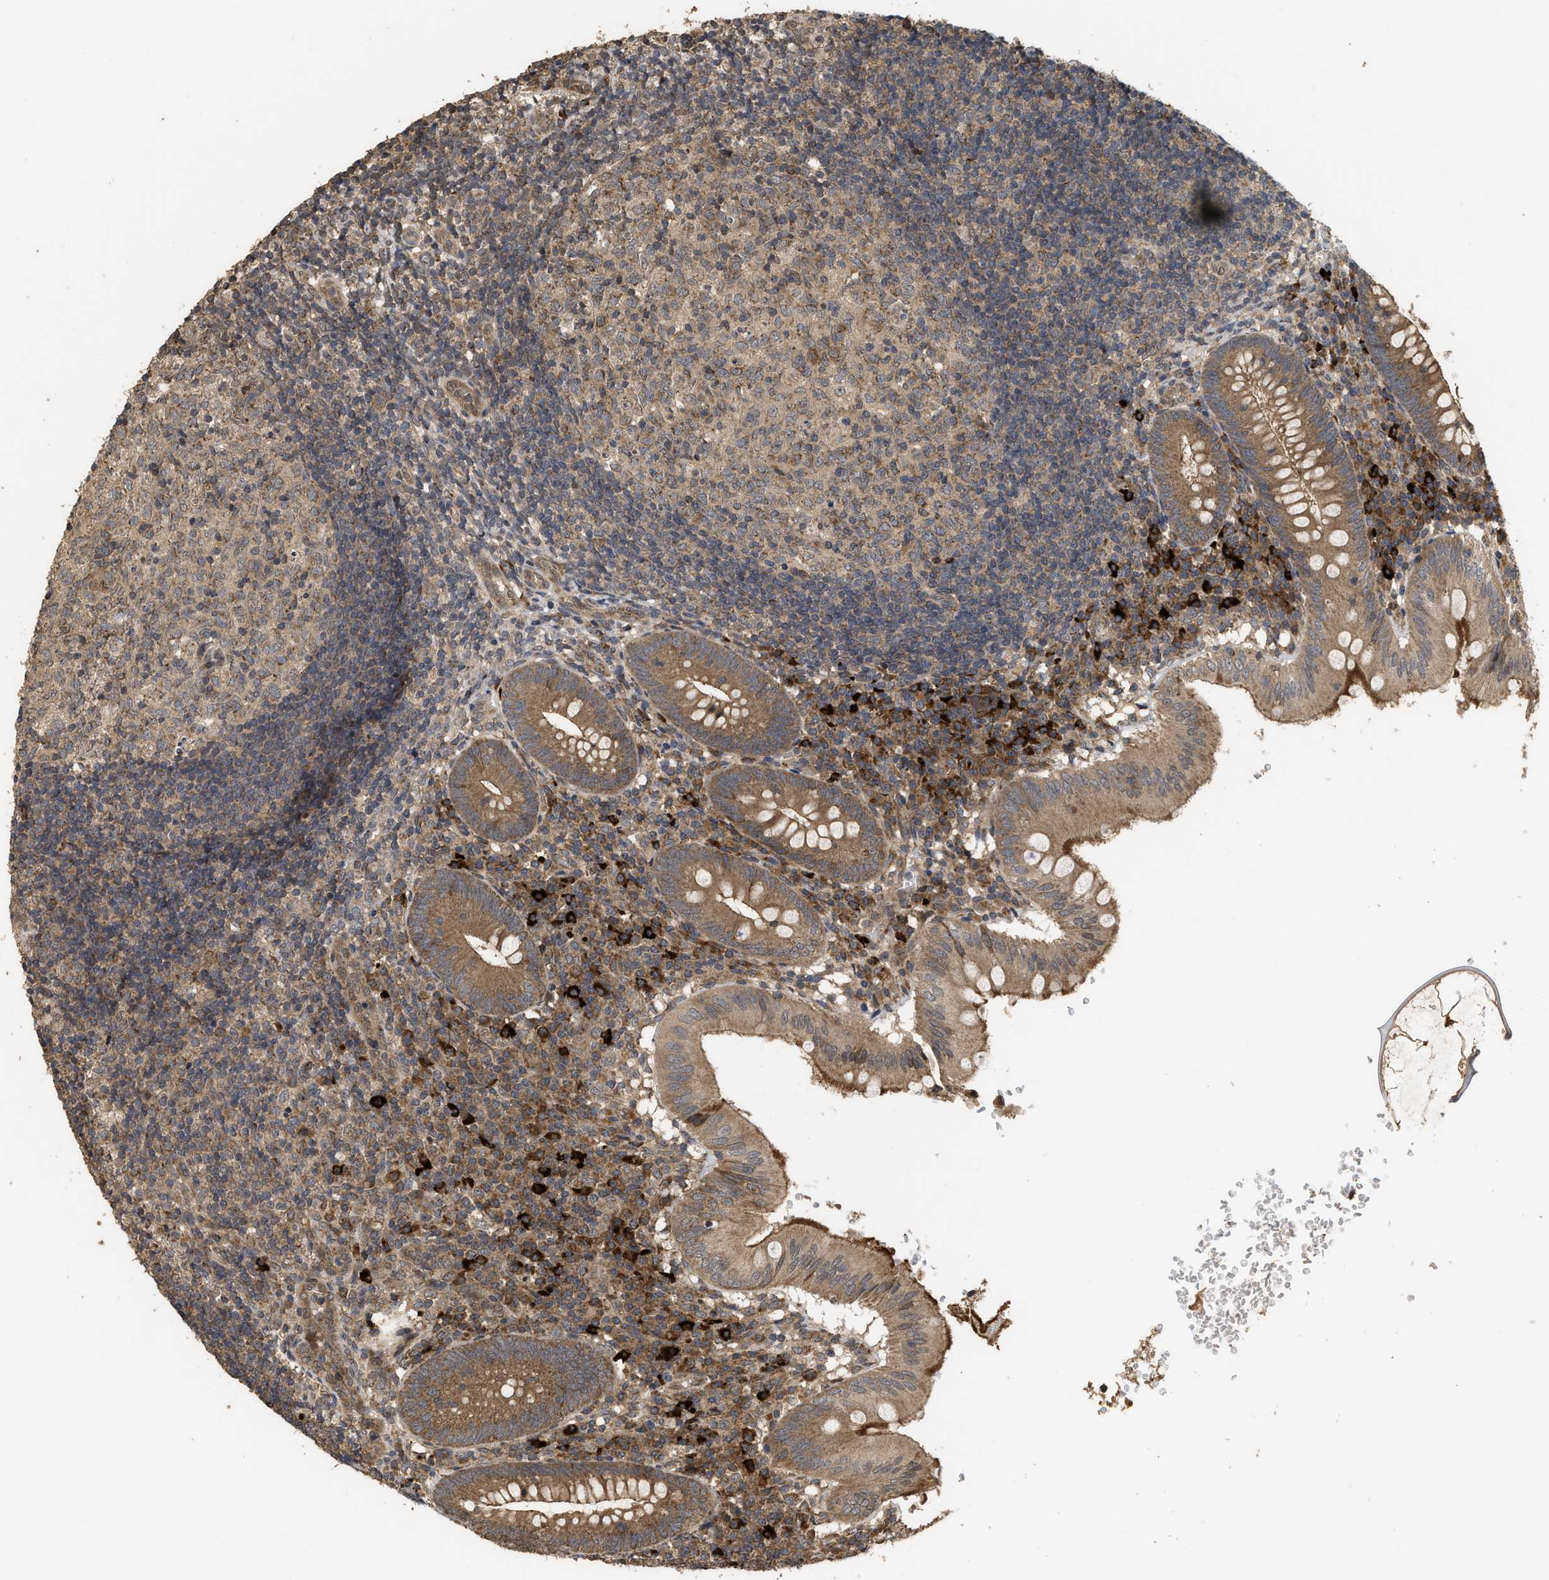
{"staining": {"intensity": "moderate", "quantity": ">75%", "location": "cytoplasmic/membranous"}, "tissue": "appendix", "cell_type": "Glandular cells", "image_type": "normal", "snomed": [{"axis": "morphology", "description": "Normal tissue, NOS"}, {"axis": "topography", "description": "Appendix"}], "caption": "Protein expression analysis of normal human appendix reveals moderate cytoplasmic/membranous expression in about >75% of glandular cells. (brown staining indicates protein expression, while blue staining denotes nuclei).", "gene": "ELP2", "patient": {"sex": "male", "age": 8}}